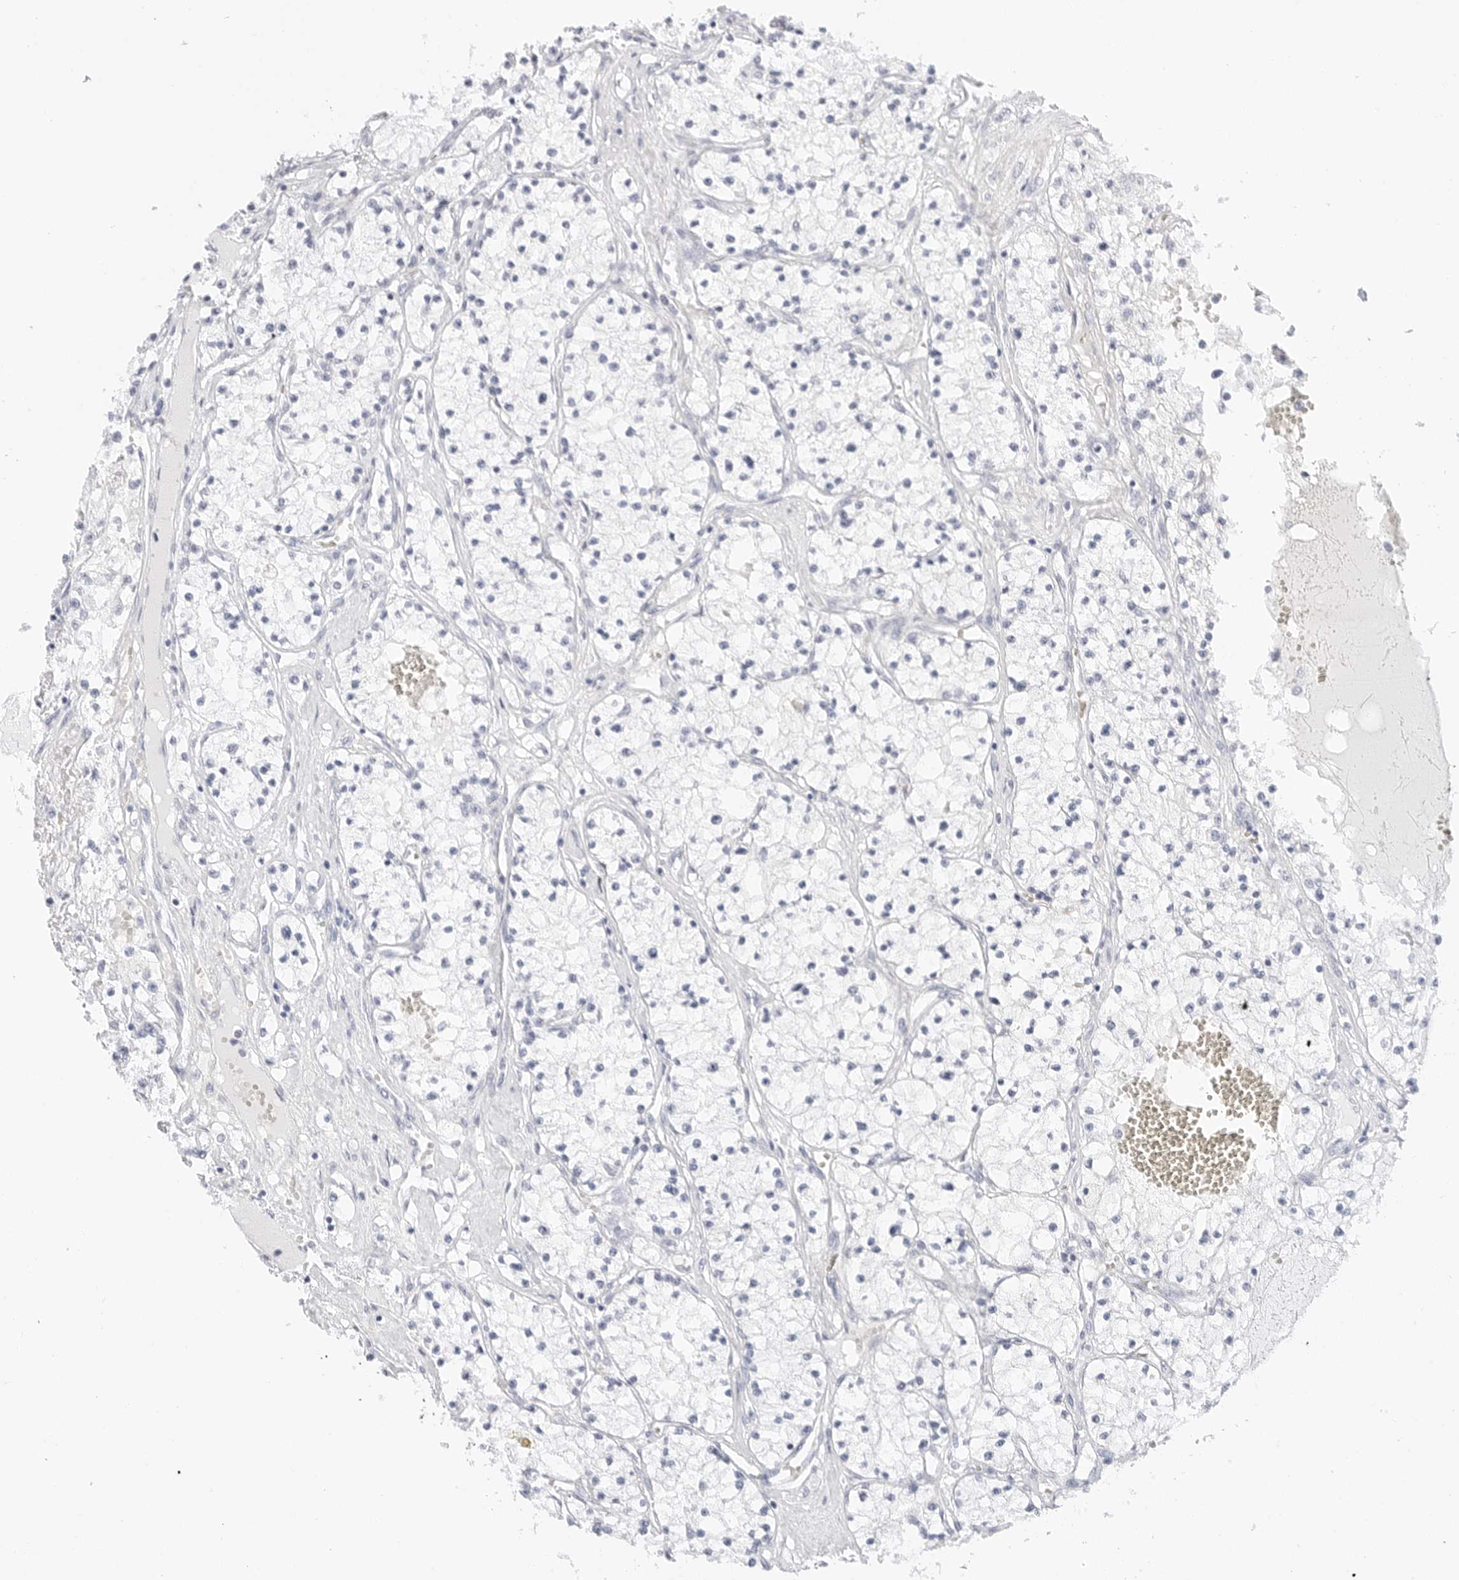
{"staining": {"intensity": "negative", "quantity": "none", "location": "none"}, "tissue": "renal cancer", "cell_type": "Tumor cells", "image_type": "cancer", "snomed": [{"axis": "morphology", "description": "Normal tissue, NOS"}, {"axis": "morphology", "description": "Adenocarcinoma, NOS"}, {"axis": "topography", "description": "Kidney"}], "caption": "This is an immunohistochemistry (IHC) micrograph of adenocarcinoma (renal). There is no staining in tumor cells.", "gene": "TFF2", "patient": {"sex": "male", "age": 68}}